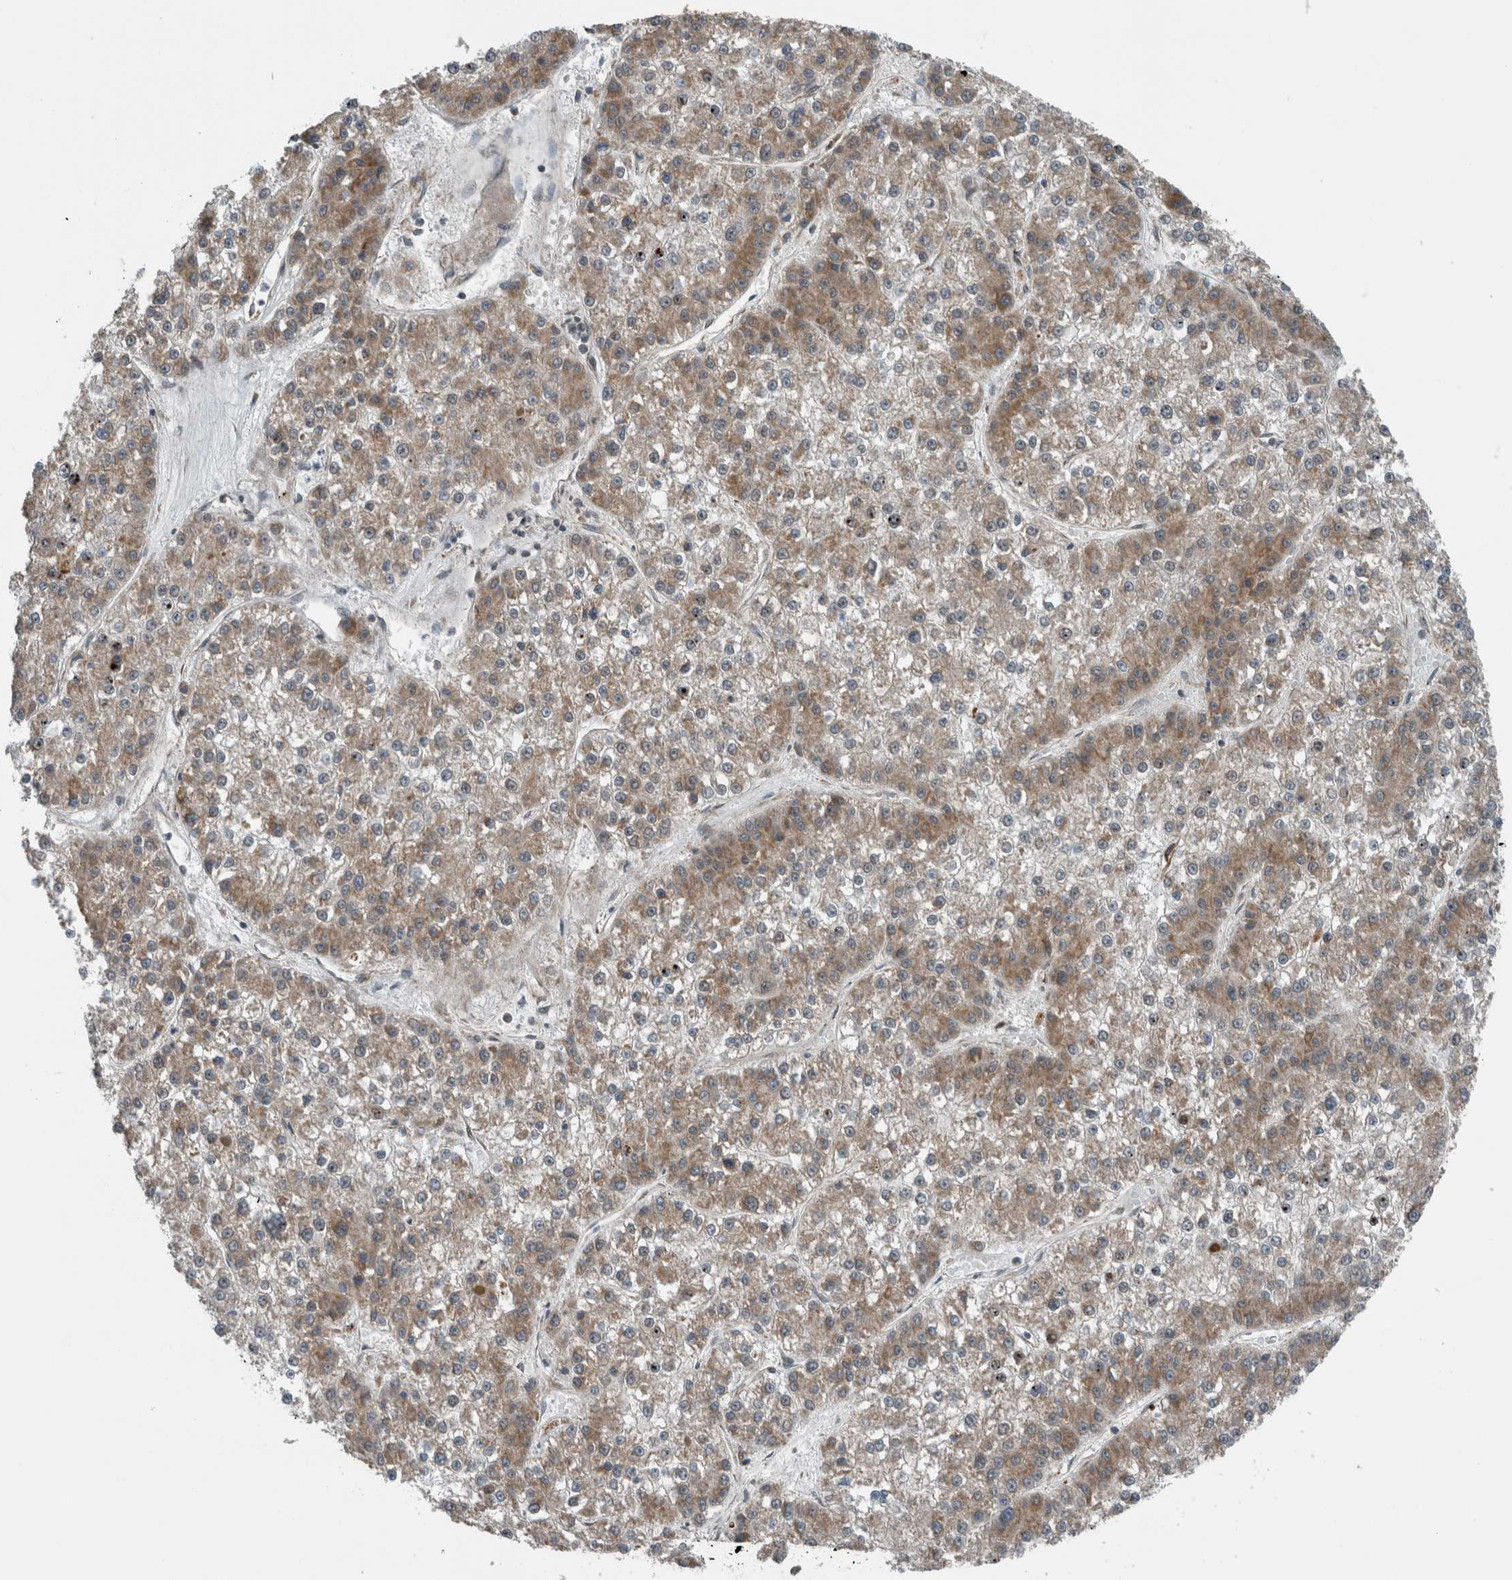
{"staining": {"intensity": "moderate", "quantity": ">75%", "location": "cytoplasmic/membranous"}, "tissue": "liver cancer", "cell_type": "Tumor cells", "image_type": "cancer", "snomed": [{"axis": "morphology", "description": "Carcinoma, Hepatocellular, NOS"}, {"axis": "topography", "description": "Liver"}], "caption": "Immunohistochemical staining of liver hepatocellular carcinoma shows medium levels of moderate cytoplasmic/membranous staining in approximately >75% of tumor cells.", "gene": "GBA2", "patient": {"sex": "female", "age": 73}}